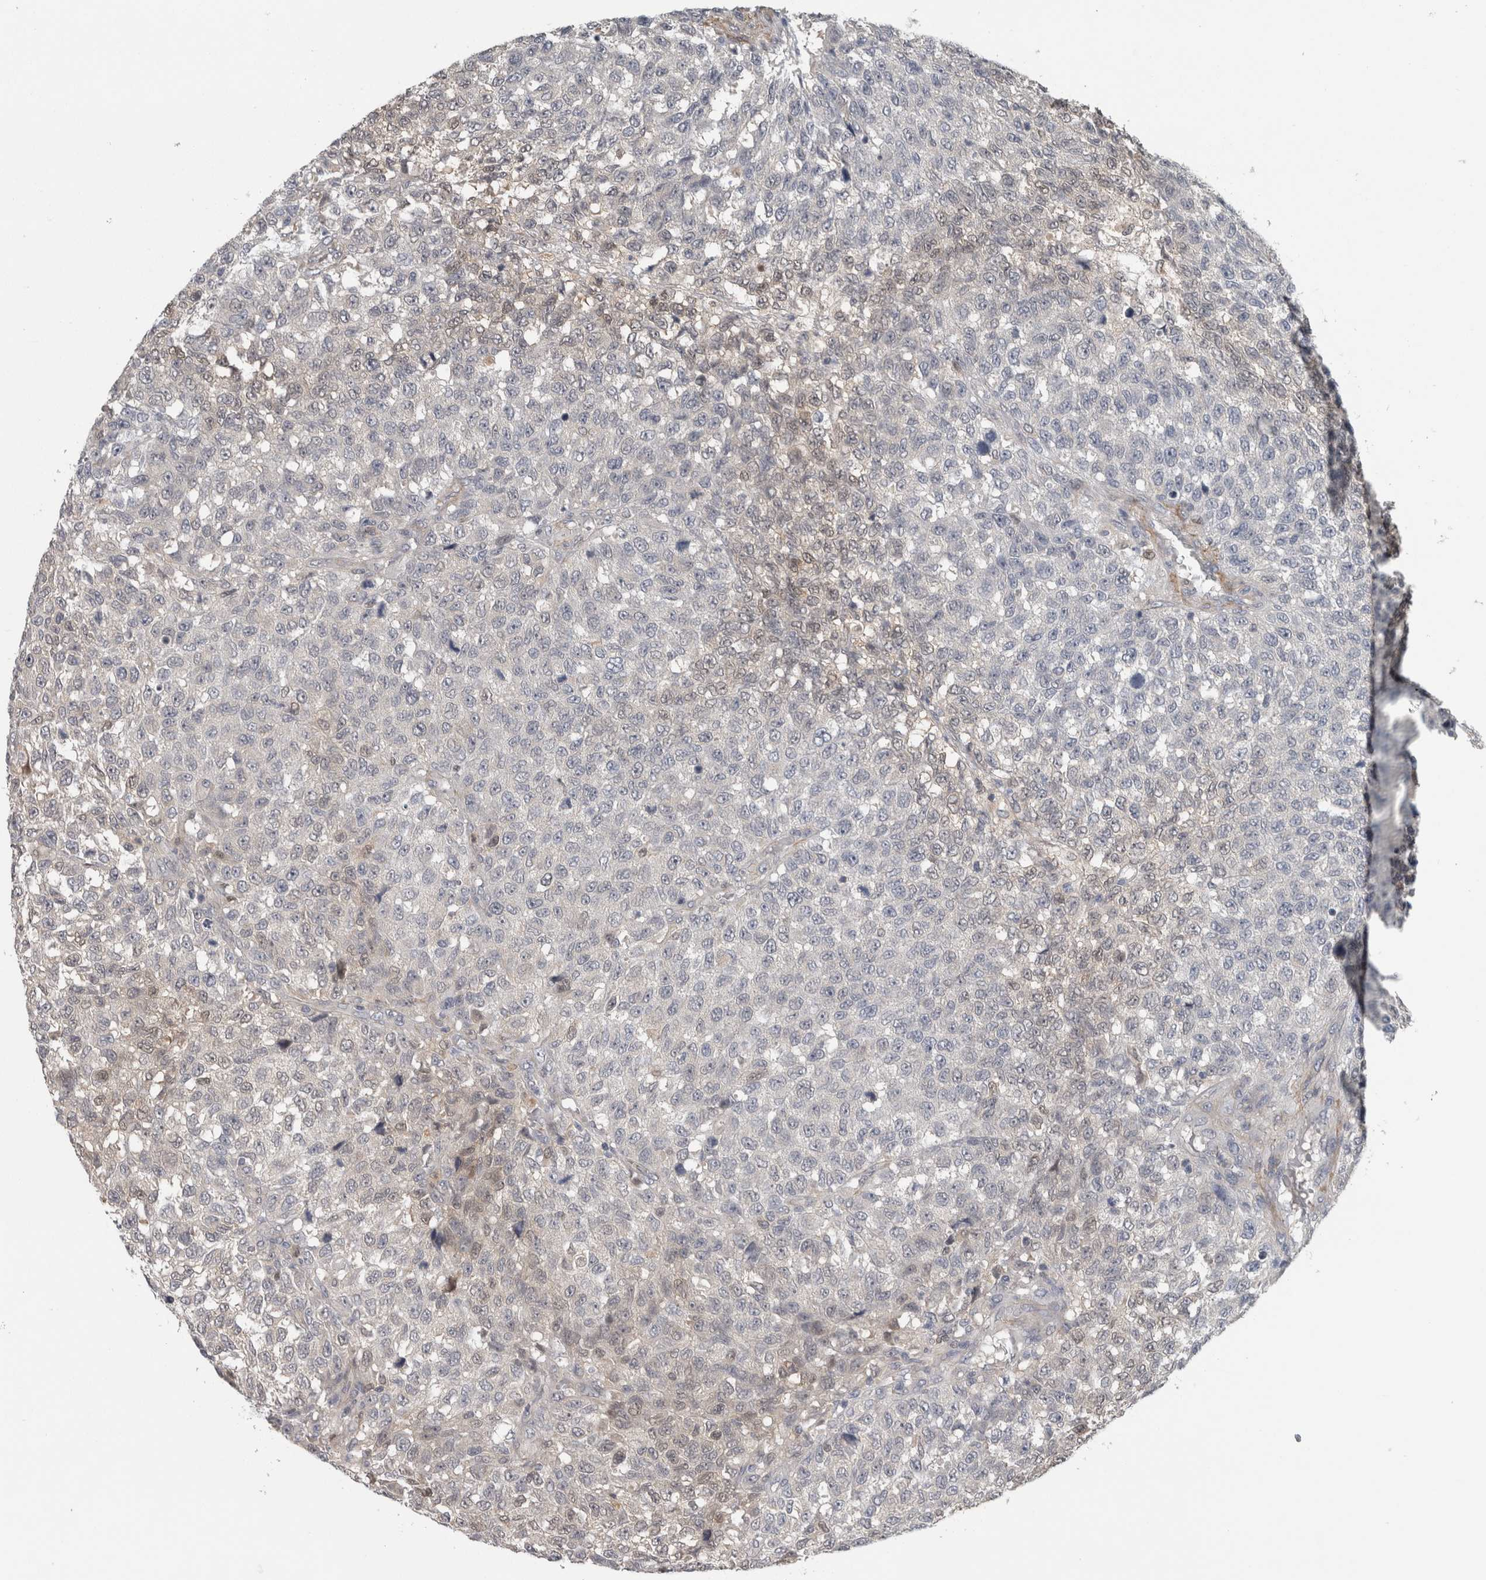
{"staining": {"intensity": "weak", "quantity": "<25%", "location": "nuclear"}, "tissue": "testis cancer", "cell_type": "Tumor cells", "image_type": "cancer", "snomed": [{"axis": "morphology", "description": "Seminoma, NOS"}, {"axis": "topography", "description": "Testis"}], "caption": "An image of testis cancer (seminoma) stained for a protein exhibits no brown staining in tumor cells.", "gene": "NAPRT", "patient": {"sex": "male", "age": 59}}